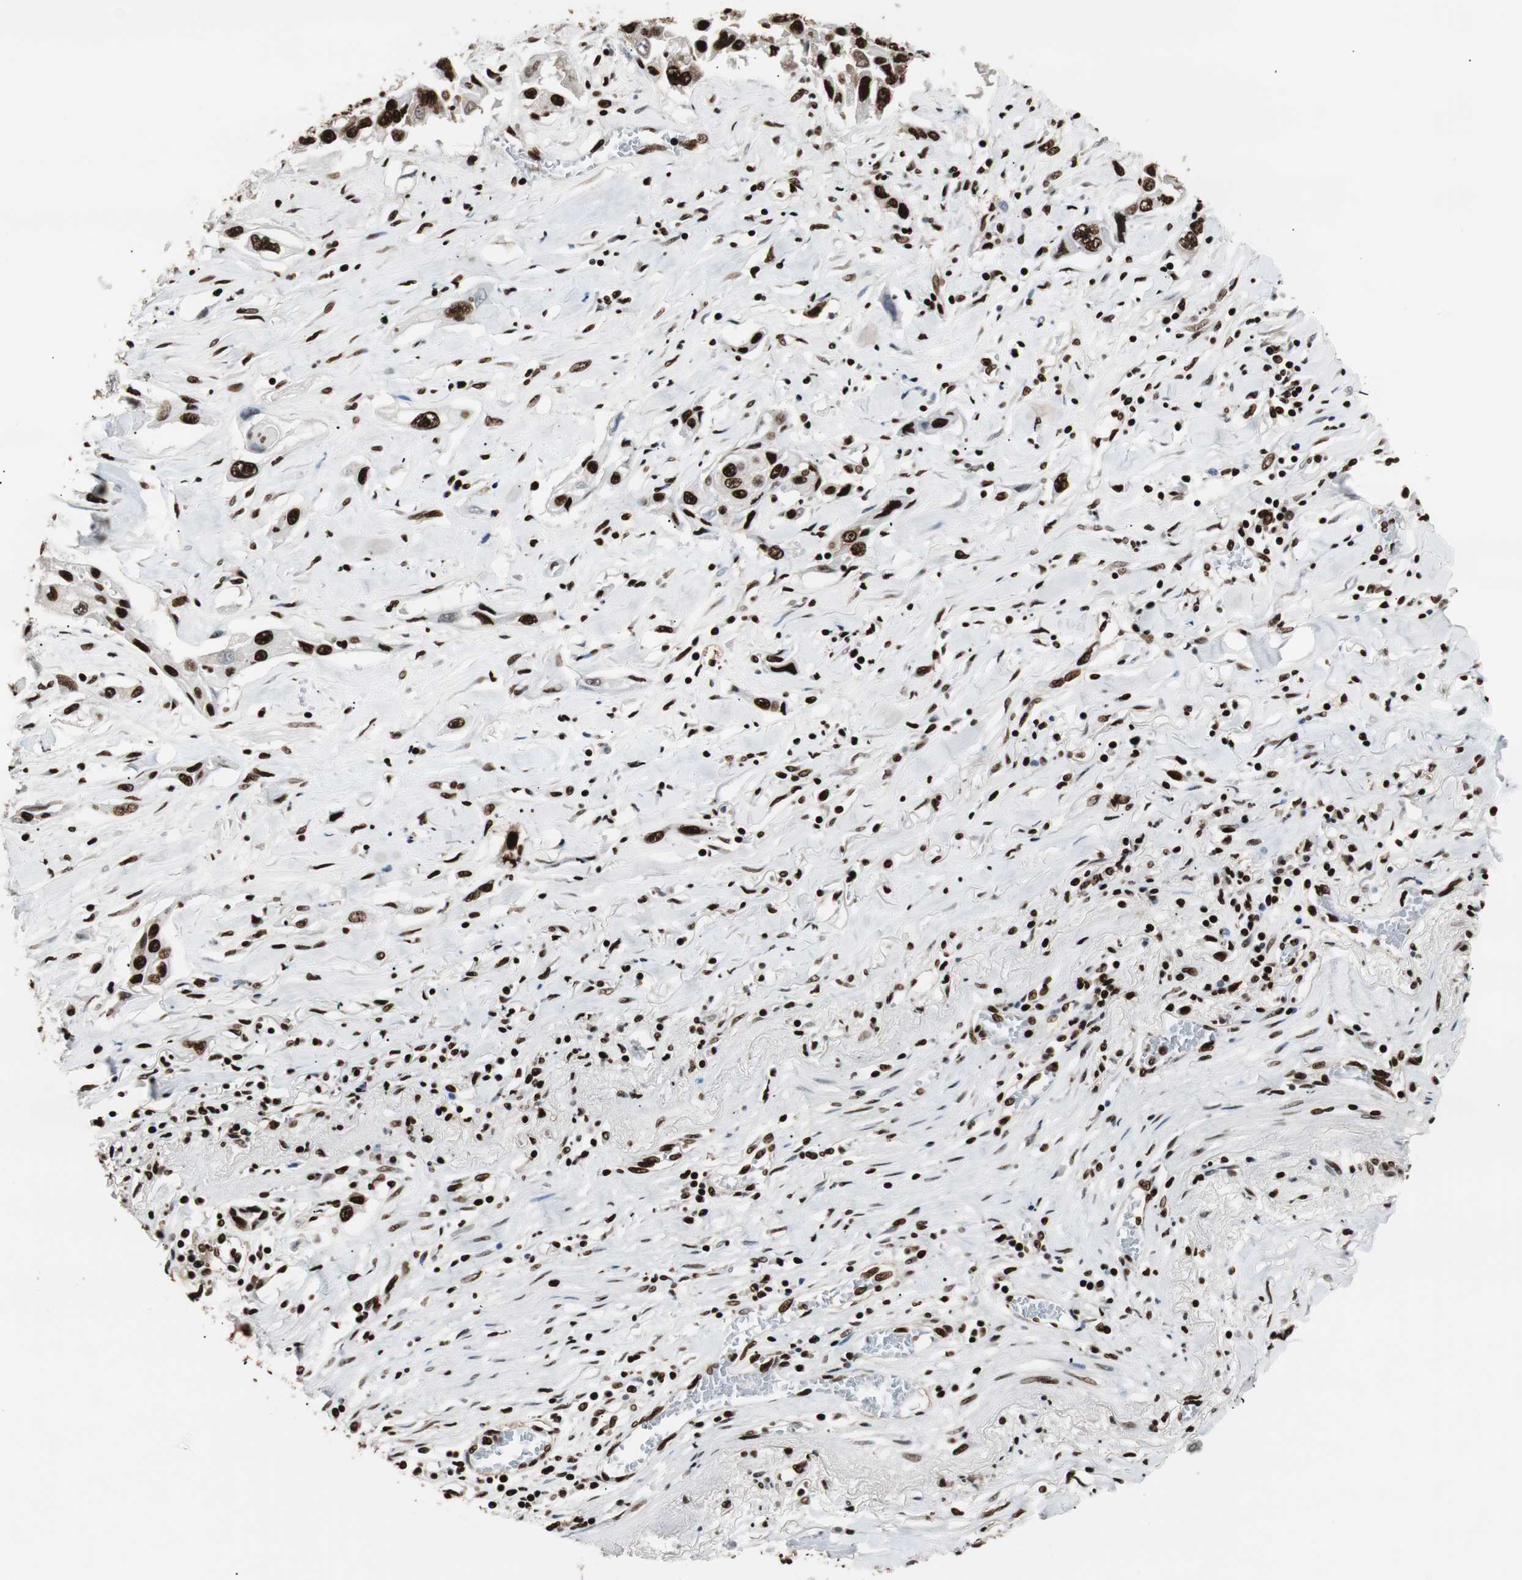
{"staining": {"intensity": "strong", "quantity": ">75%", "location": "nuclear"}, "tissue": "lung cancer", "cell_type": "Tumor cells", "image_type": "cancer", "snomed": [{"axis": "morphology", "description": "Squamous cell carcinoma, NOS"}, {"axis": "topography", "description": "Lung"}], "caption": "Immunohistochemistry (IHC) of lung cancer shows high levels of strong nuclear staining in about >75% of tumor cells.", "gene": "MTA2", "patient": {"sex": "male", "age": 71}}